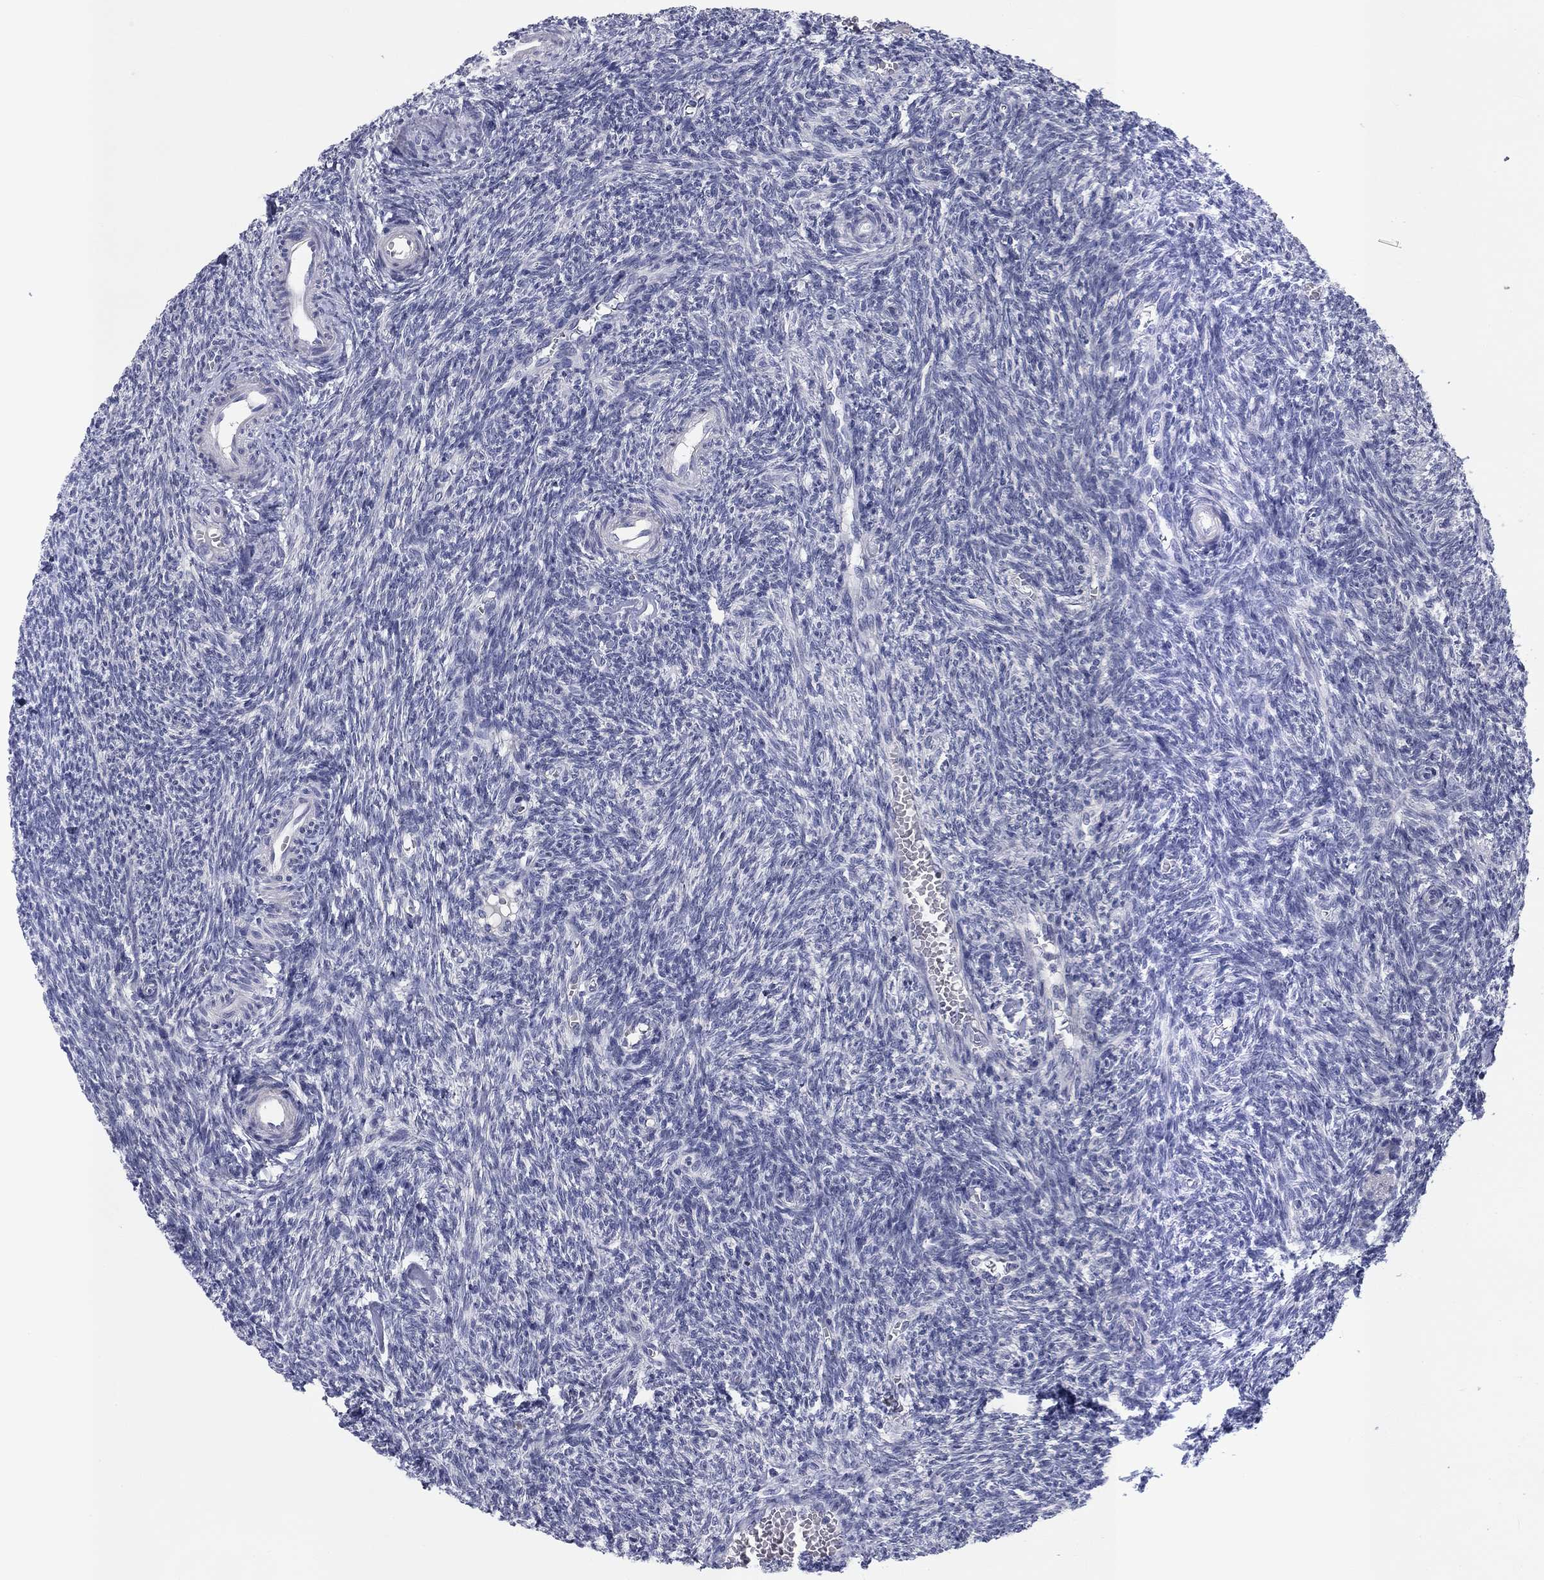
{"staining": {"intensity": "negative", "quantity": "none", "location": "none"}, "tissue": "ovary", "cell_type": "Follicle cells", "image_type": "normal", "snomed": [{"axis": "morphology", "description": "Normal tissue, NOS"}, {"axis": "topography", "description": "Ovary"}], "caption": "Follicle cells are negative for brown protein staining in unremarkable ovary.", "gene": "CALB1", "patient": {"sex": "female", "age": 27}}